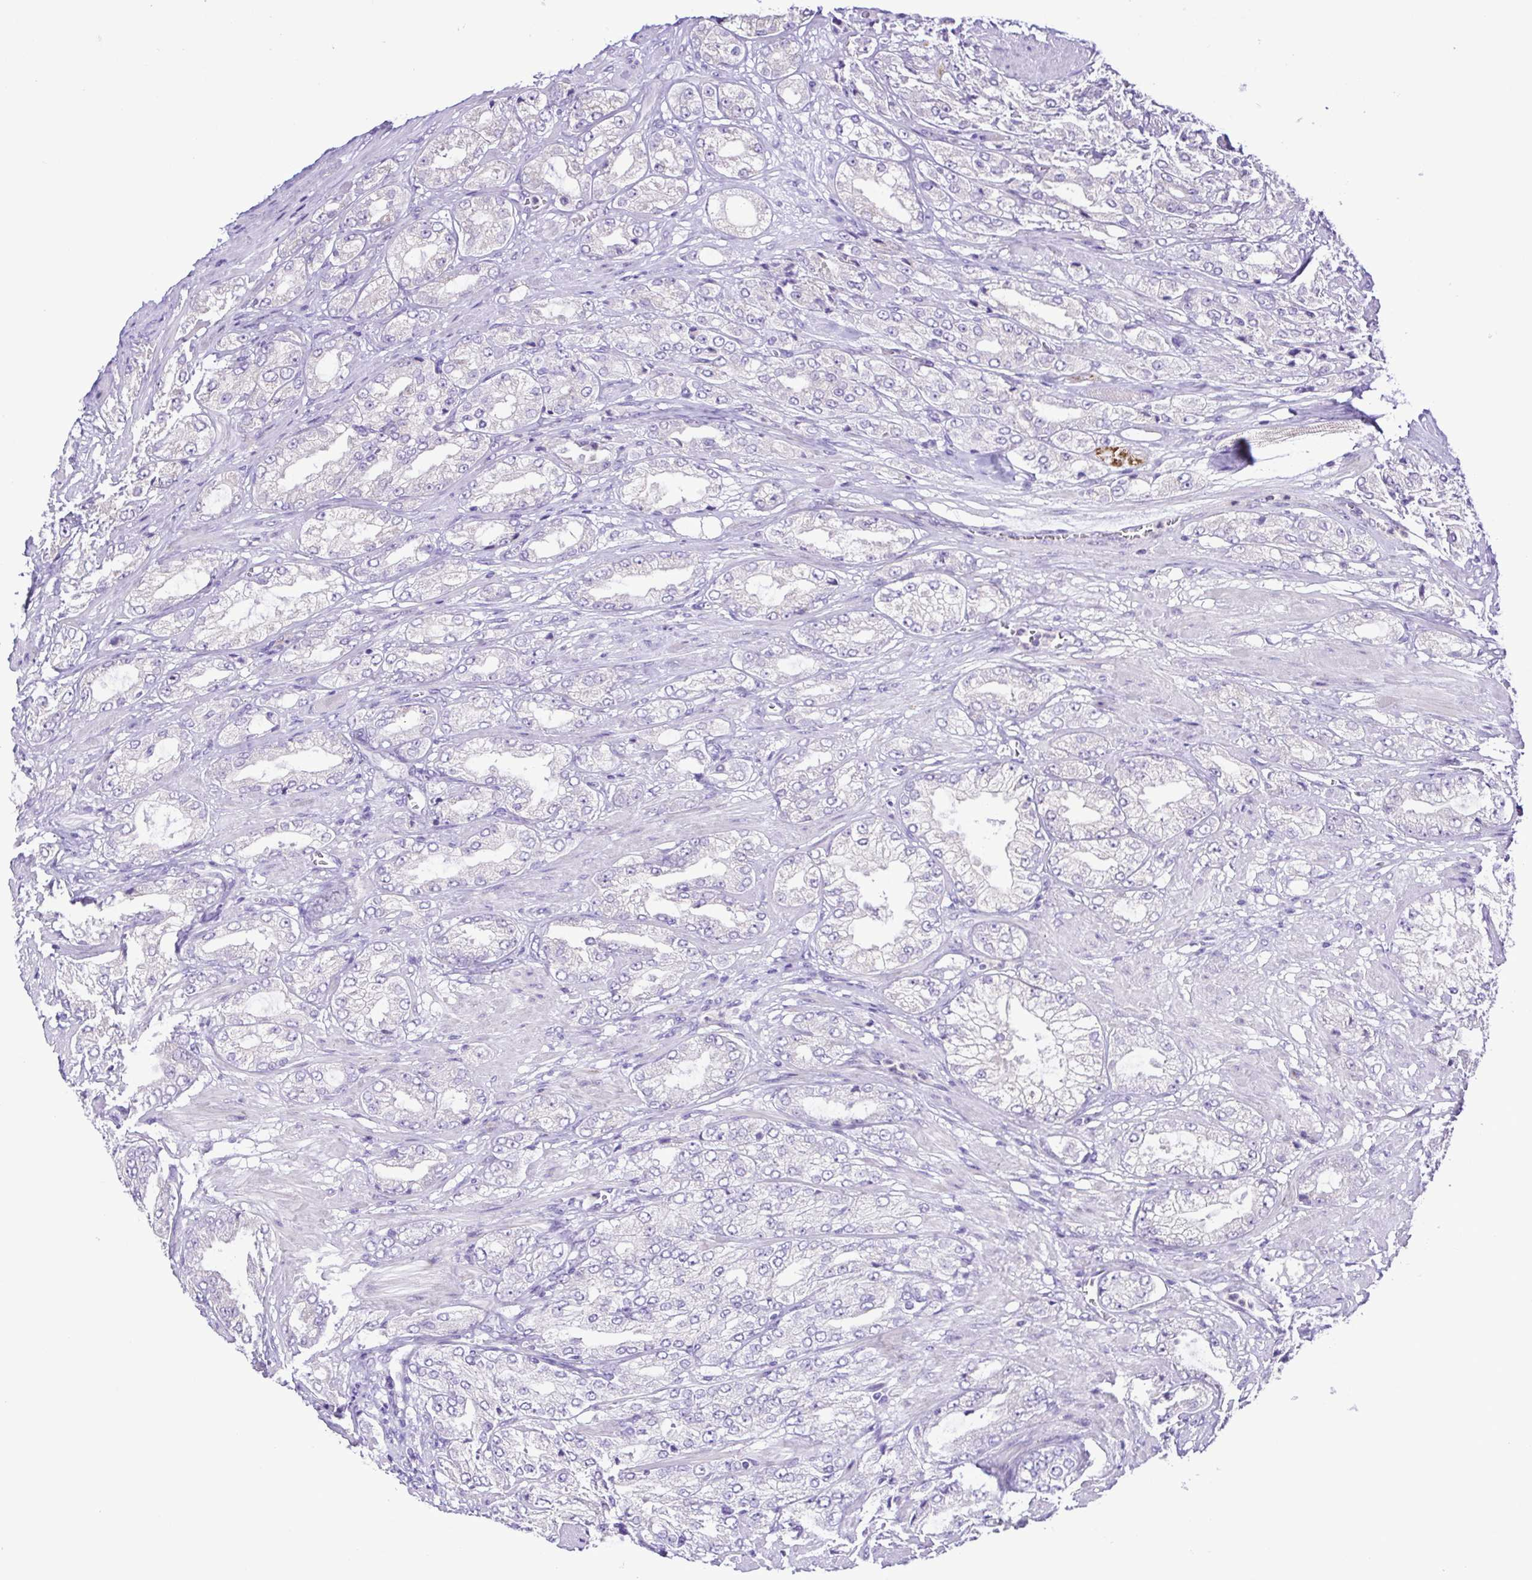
{"staining": {"intensity": "negative", "quantity": "none", "location": "none"}, "tissue": "prostate cancer", "cell_type": "Tumor cells", "image_type": "cancer", "snomed": [{"axis": "morphology", "description": "Adenocarcinoma, High grade"}, {"axis": "topography", "description": "Prostate"}], "caption": "DAB (3,3'-diaminobenzidine) immunohistochemical staining of human adenocarcinoma (high-grade) (prostate) reveals no significant positivity in tumor cells. Brightfield microscopy of immunohistochemistry (IHC) stained with DAB (3,3'-diaminobenzidine) (brown) and hematoxylin (blue), captured at high magnification.", "gene": "SYT1", "patient": {"sex": "male", "age": 68}}